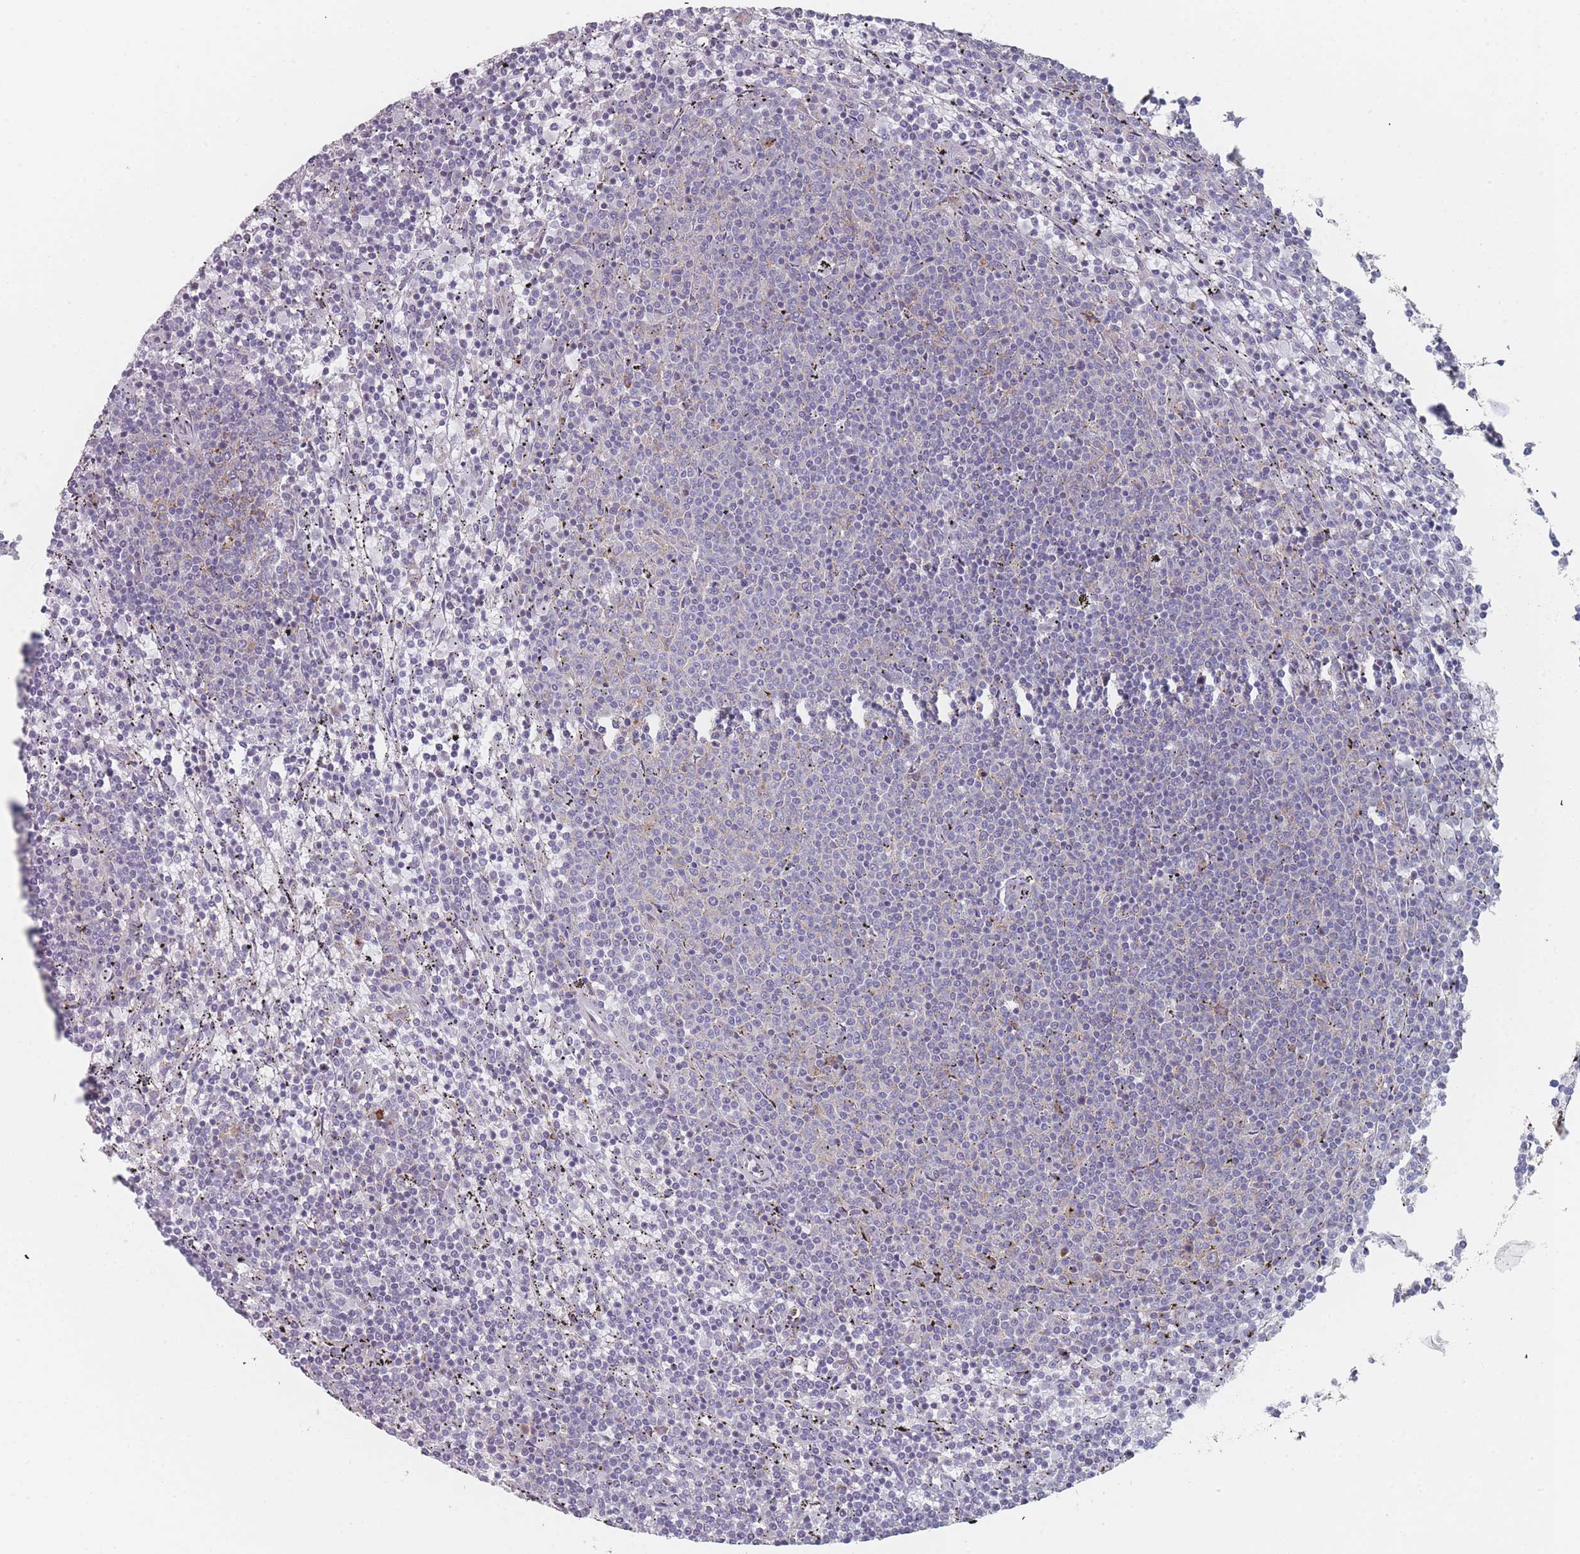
{"staining": {"intensity": "negative", "quantity": "none", "location": "none"}, "tissue": "lymphoma", "cell_type": "Tumor cells", "image_type": "cancer", "snomed": [{"axis": "morphology", "description": "Malignant lymphoma, non-Hodgkin's type, Low grade"}, {"axis": "topography", "description": "Spleen"}], "caption": "Lymphoma stained for a protein using immunohistochemistry (IHC) reveals no expression tumor cells.", "gene": "CACNG5", "patient": {"sex": "female", "age": 50}}